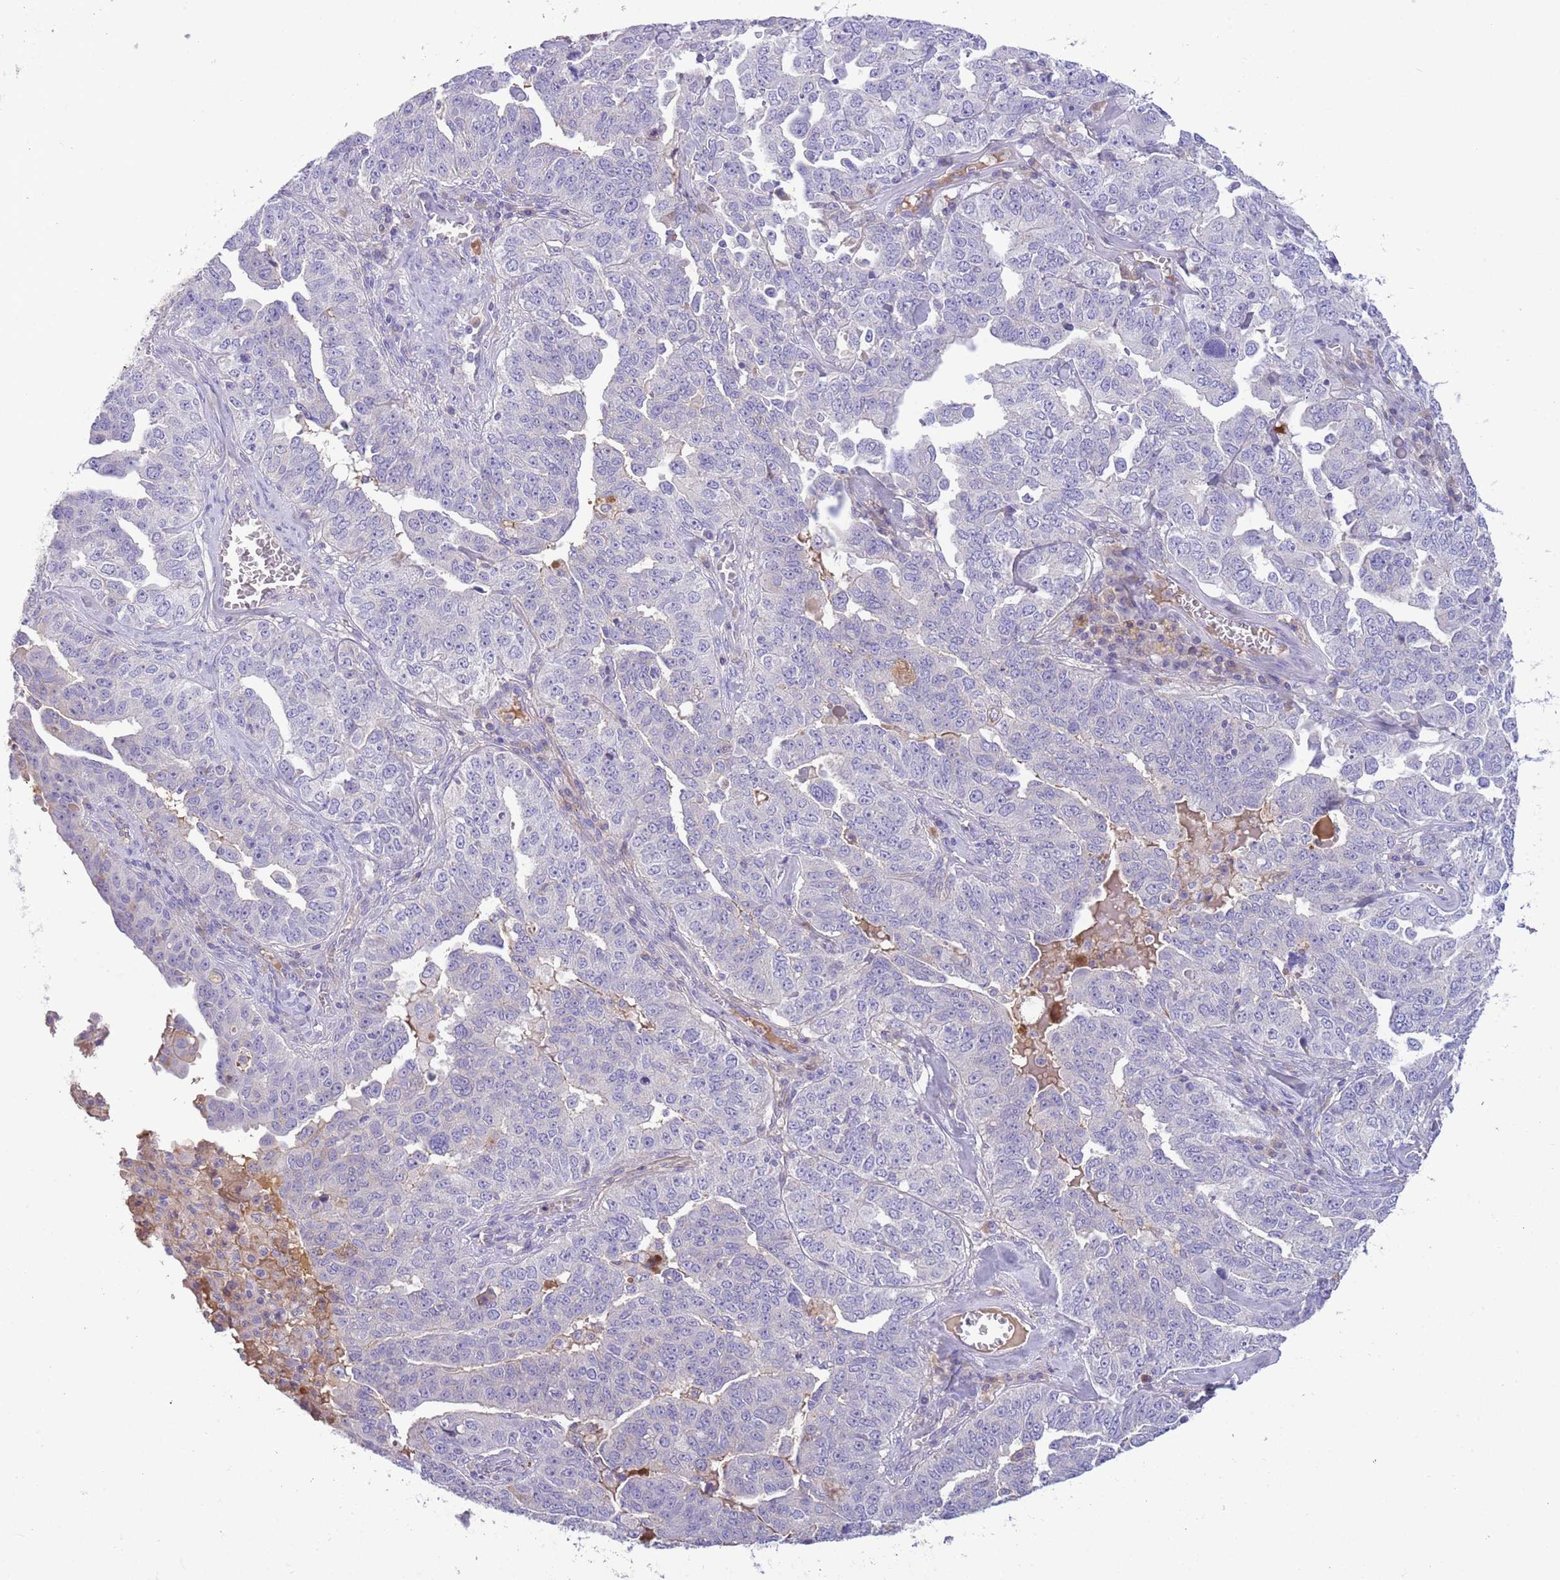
{"staining": {"intensity": "negative", "quantity": "none", "location": "none"}, "tissue": "ovarian cancer", "cell_type": "Tumor cells", "image_type": "cancer", "snomed": [{"axis": "morphology", "description": "Carcinoma, endometroid"}, {"axis": "topography", "description": "Ovary"}], "caption": "An immunohistochemistry histopathology image of ovarian cancer (endometroid carcinoma) is shown. There is no staining in tumor cells of ovarian cancer (endometroid carcinoma). The staining is performed using DAB (3,3'-diaminobenzidine) brown chromogen with nuclei counter-stained in using hematoxylin.", "gene": "IGFL4", "patient": {"sex": "female", "age": 62}}